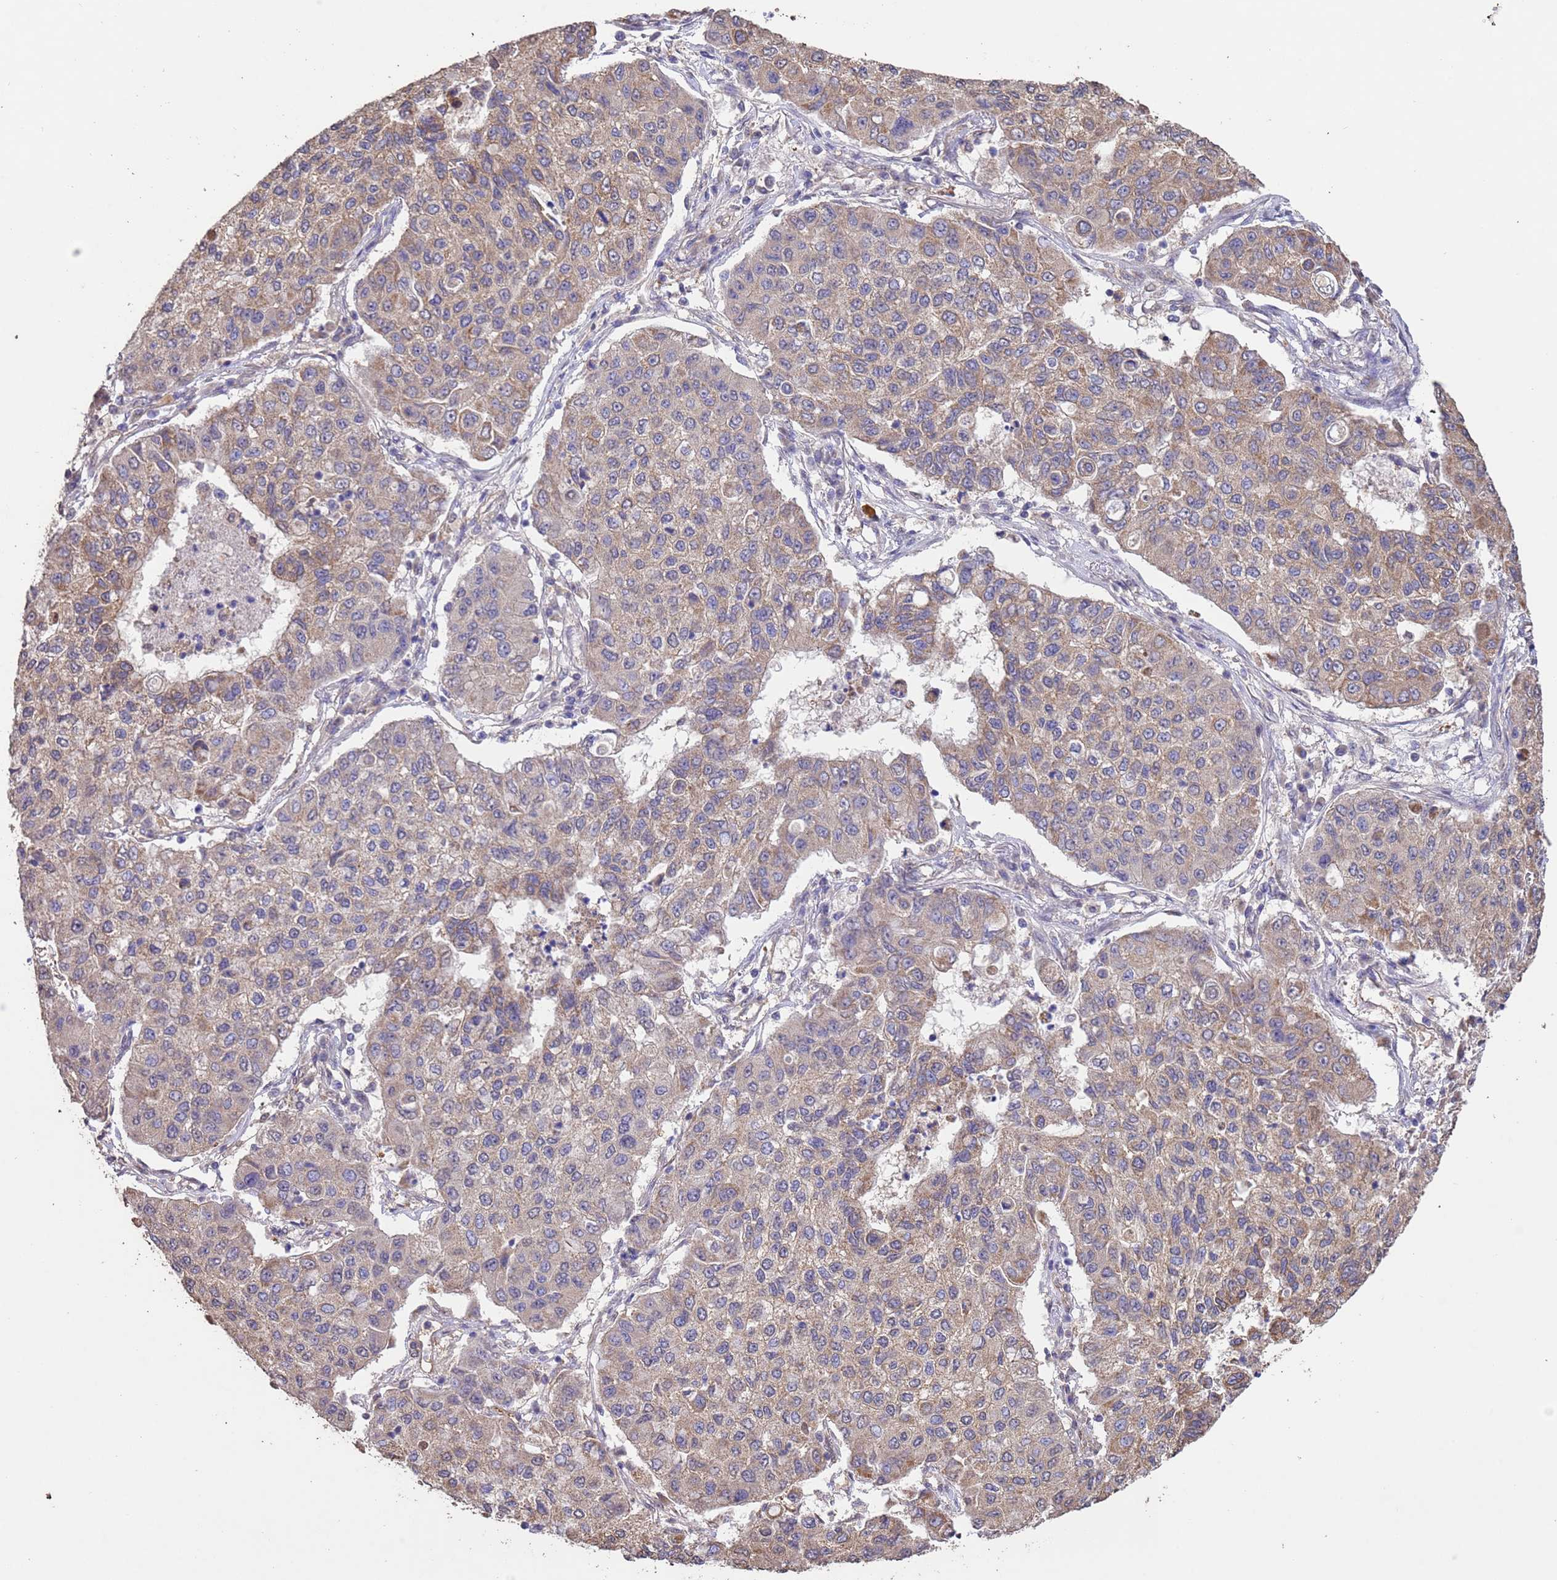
{"staining": {"intensity": "weak", "quantity": ">75%", "location": "cytoplasmic/membranous"}, "tissue": "lung cancer", "cell_type": "Tumor cells", "image_type": "cancer", "snomed": [{"axis": "morphology", "description": "Squamous cell carcinoma, NOS"}, {"axis": "topography", "description": "Lung"}], "caption": "A brown stain highlights weak cytoplasmic/membranous expression of a protein in lung cancer (squamous cell carcinoma) tumor cells.", "gene": "NPHP1", "patient": {"sex": "male", "age": 74}}